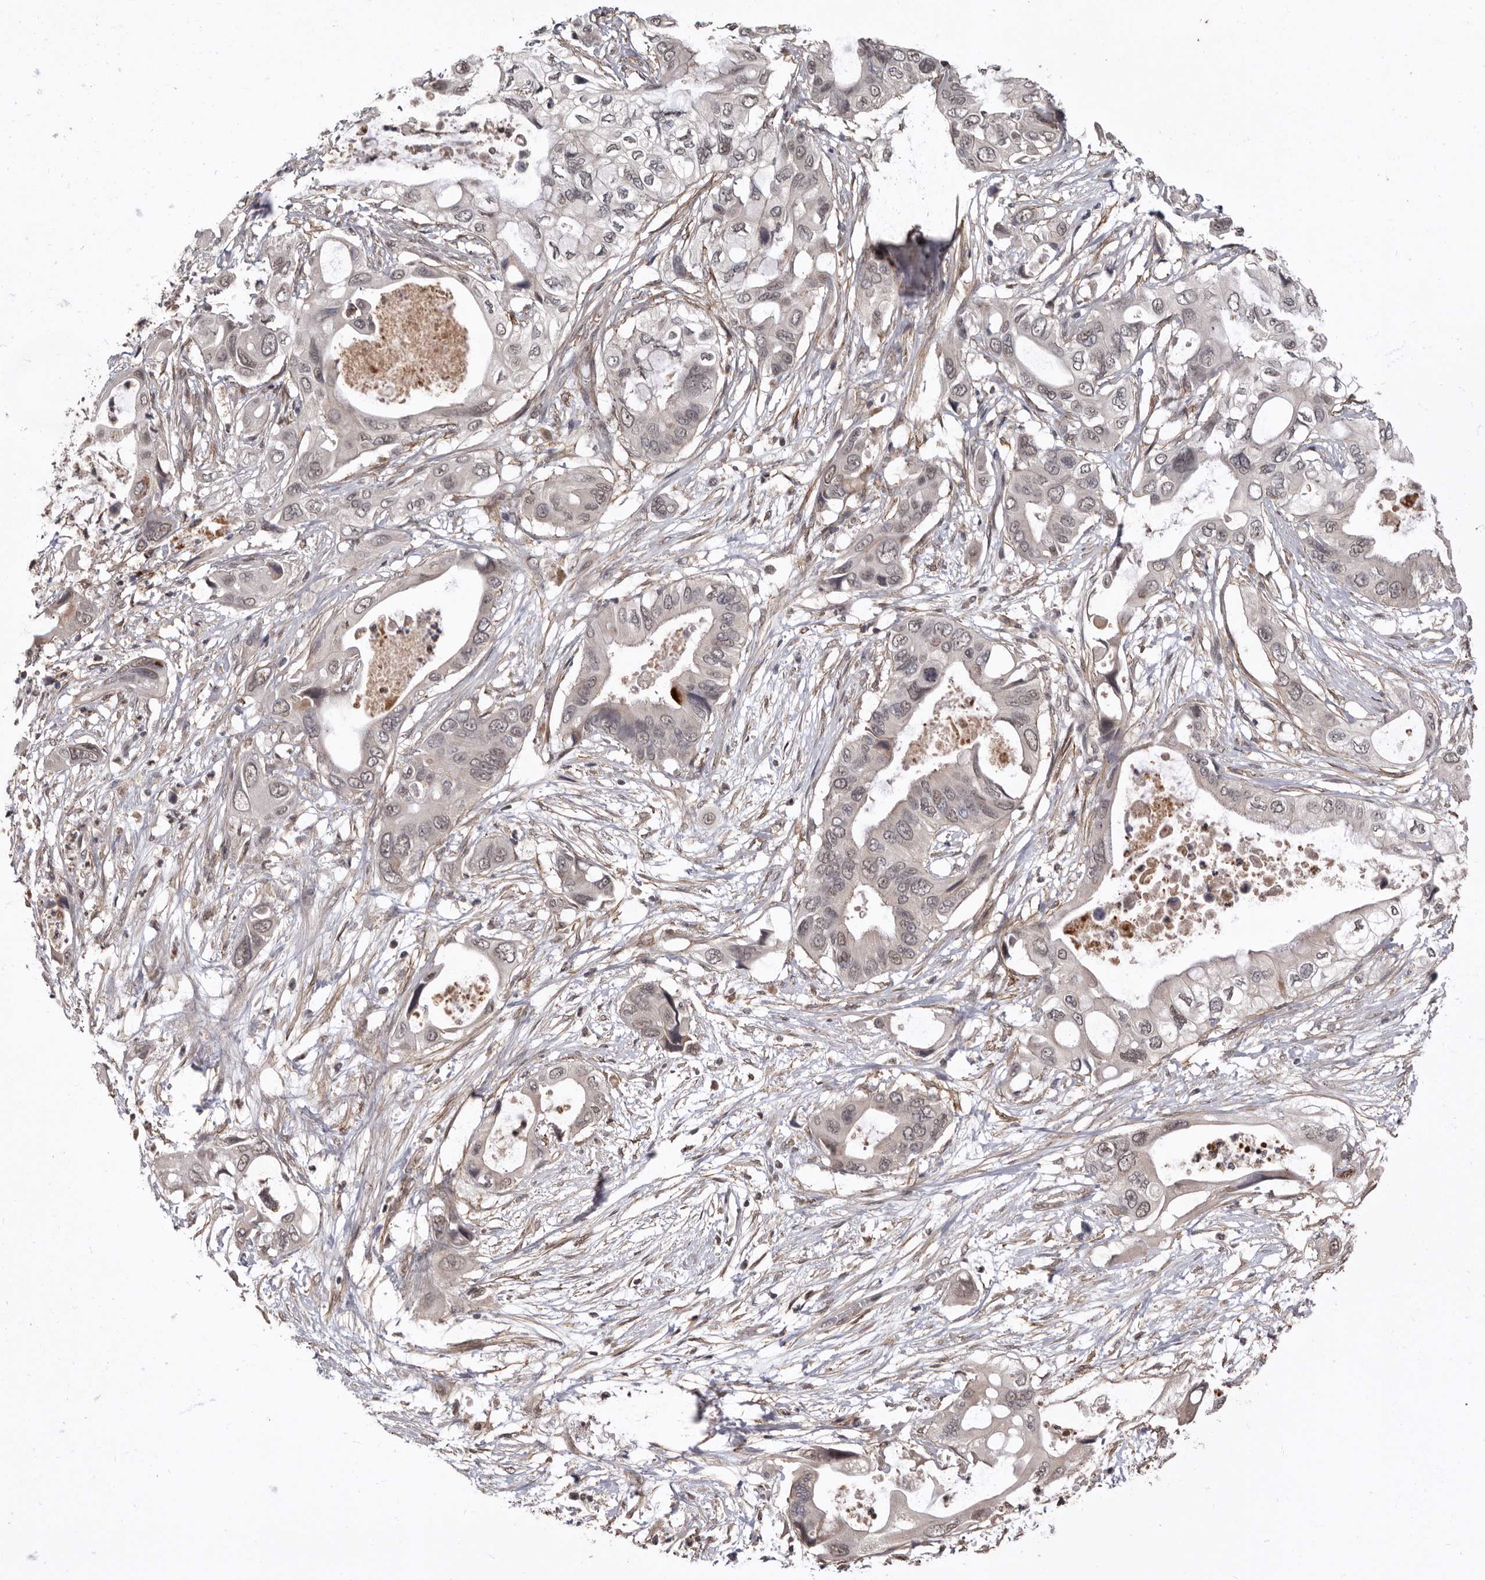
{"staining": {"intensity": "negative", "quantity": "none", "location": "none"}, "tissue": "pancreatic cancer", "cell_type": "Tumor cells", "image_type": "cancer", "snomed": [{"axis": "morphology", "description": "Adenocarcinoma, NOS"}, {"axis": "topography", "description": "Pancreas"}], "caption": "The histopathology image shows no significant expression in tumor cells of pancreatic adenocarcinoma.", "gene": "LRGUK", "patient": {"sex": "male", "age": 66}}